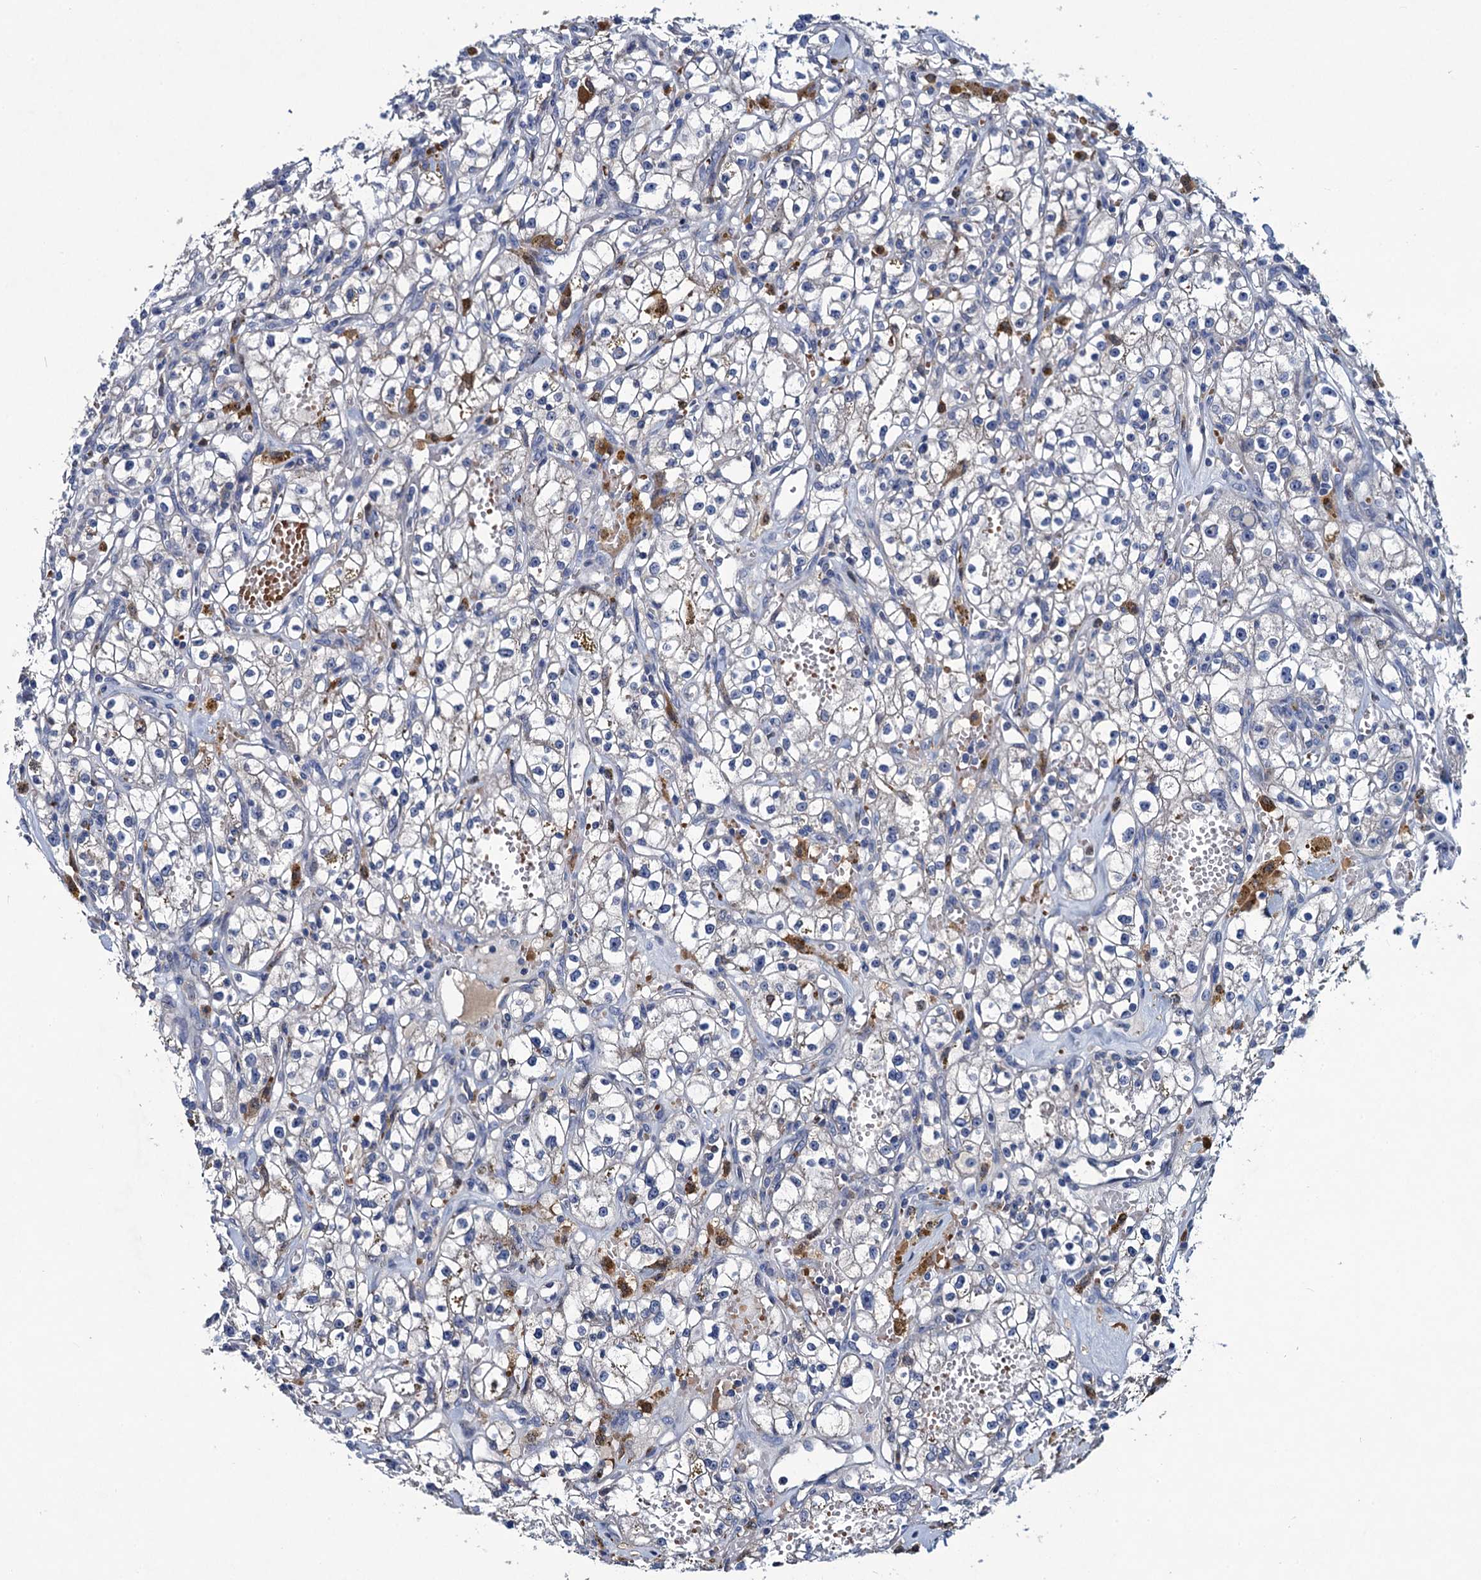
{"staining": {"intensity": "negative", "quantity": "none", "location": "none"}, "tissue": "renal cancer", "cell_type": "Tumor cells", "image_type": "cancer", "snomed": [{"axis": "morphology", "description": "Adenocarcinoma, NOS"}, {"axis": "topography", "description": "Kidney"}], "caption": "The histopathology image demonstrates no significant staining in tumor cells of adenocarcinoma (renal).", "gene": "RTKN2", "patient": {"sex": "male", "age": 56}}